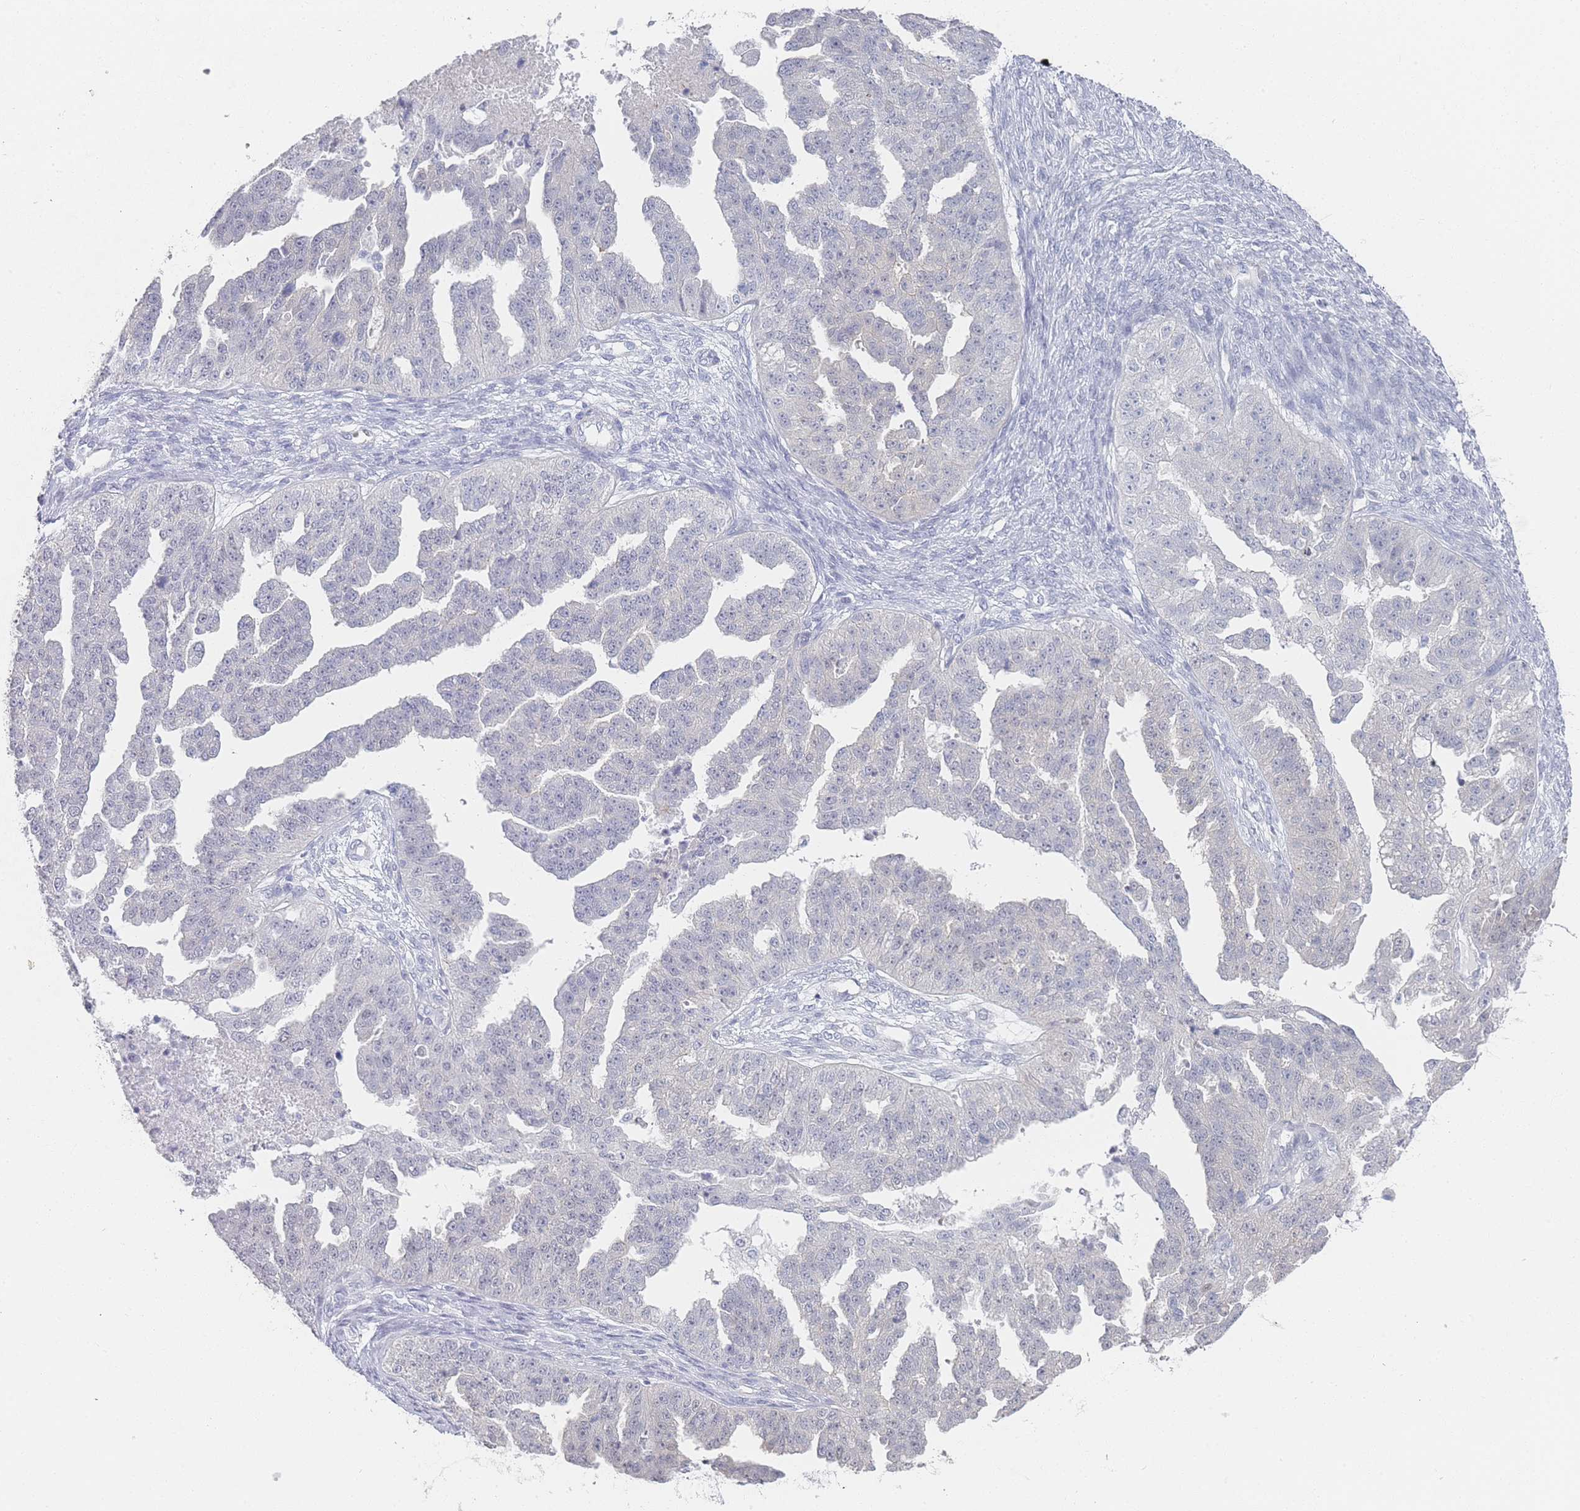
{"staining": {"intensity": "negative", "quantity": "none", "location": "none"}, "tissue": "ovarian cancer", "cell_type": "Tumor cells", "image_type": "cancer", "snomed": [{"axis": "morphology", "description": "Cystadenocarcinoma, serous, NOS"}, {"axis": "topography", "description": "Ovary"}], "caption": "Ovarian cancer (serous cystadenocarcinoma) was stained to show a protein in brown. There is no significant staining in tumor cells.", "gene": "IMPG1", "patient": {"sex": "female", "age": 58}}